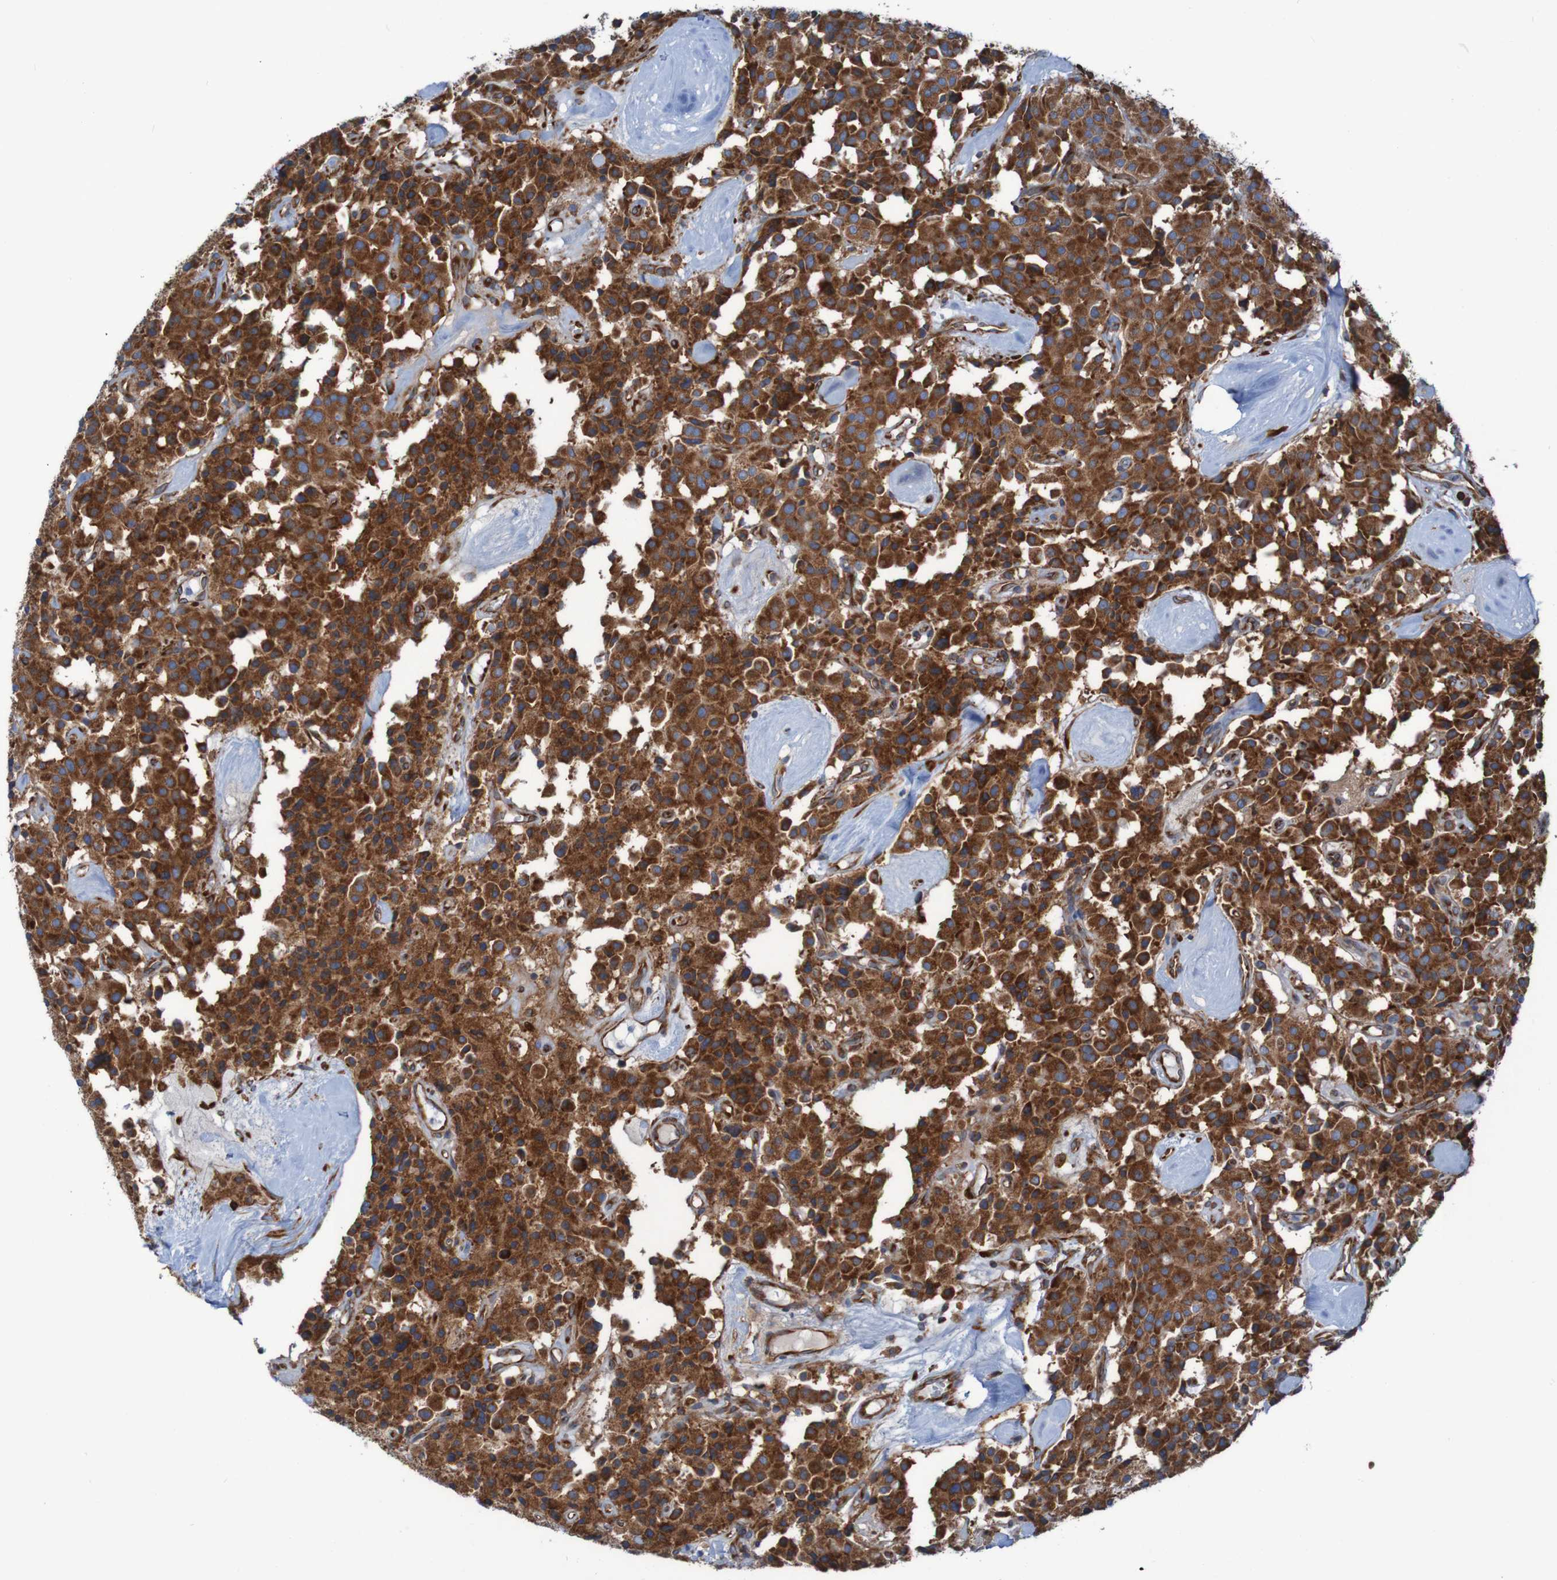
{"staining": {"intensity": "strong", "quantity": ">75%", "location": "cytoplasmic/membranous"}, "tissue": "carcinoid", "cell_type": "Tumor cells", "image_type": "cancer", "snomed": [{"axis": "morphology", "description": "Carcinoid, malignant, NOS"}, {"axis": "topography", "description": "Lung"}], "caption": "Tumor cells display high levels of strong cytoplasmic/membranous staining in approximately >75% of cells in carcinoid.", "gene": "RPL10", "patient": {"sex": "male", "age": 30}}